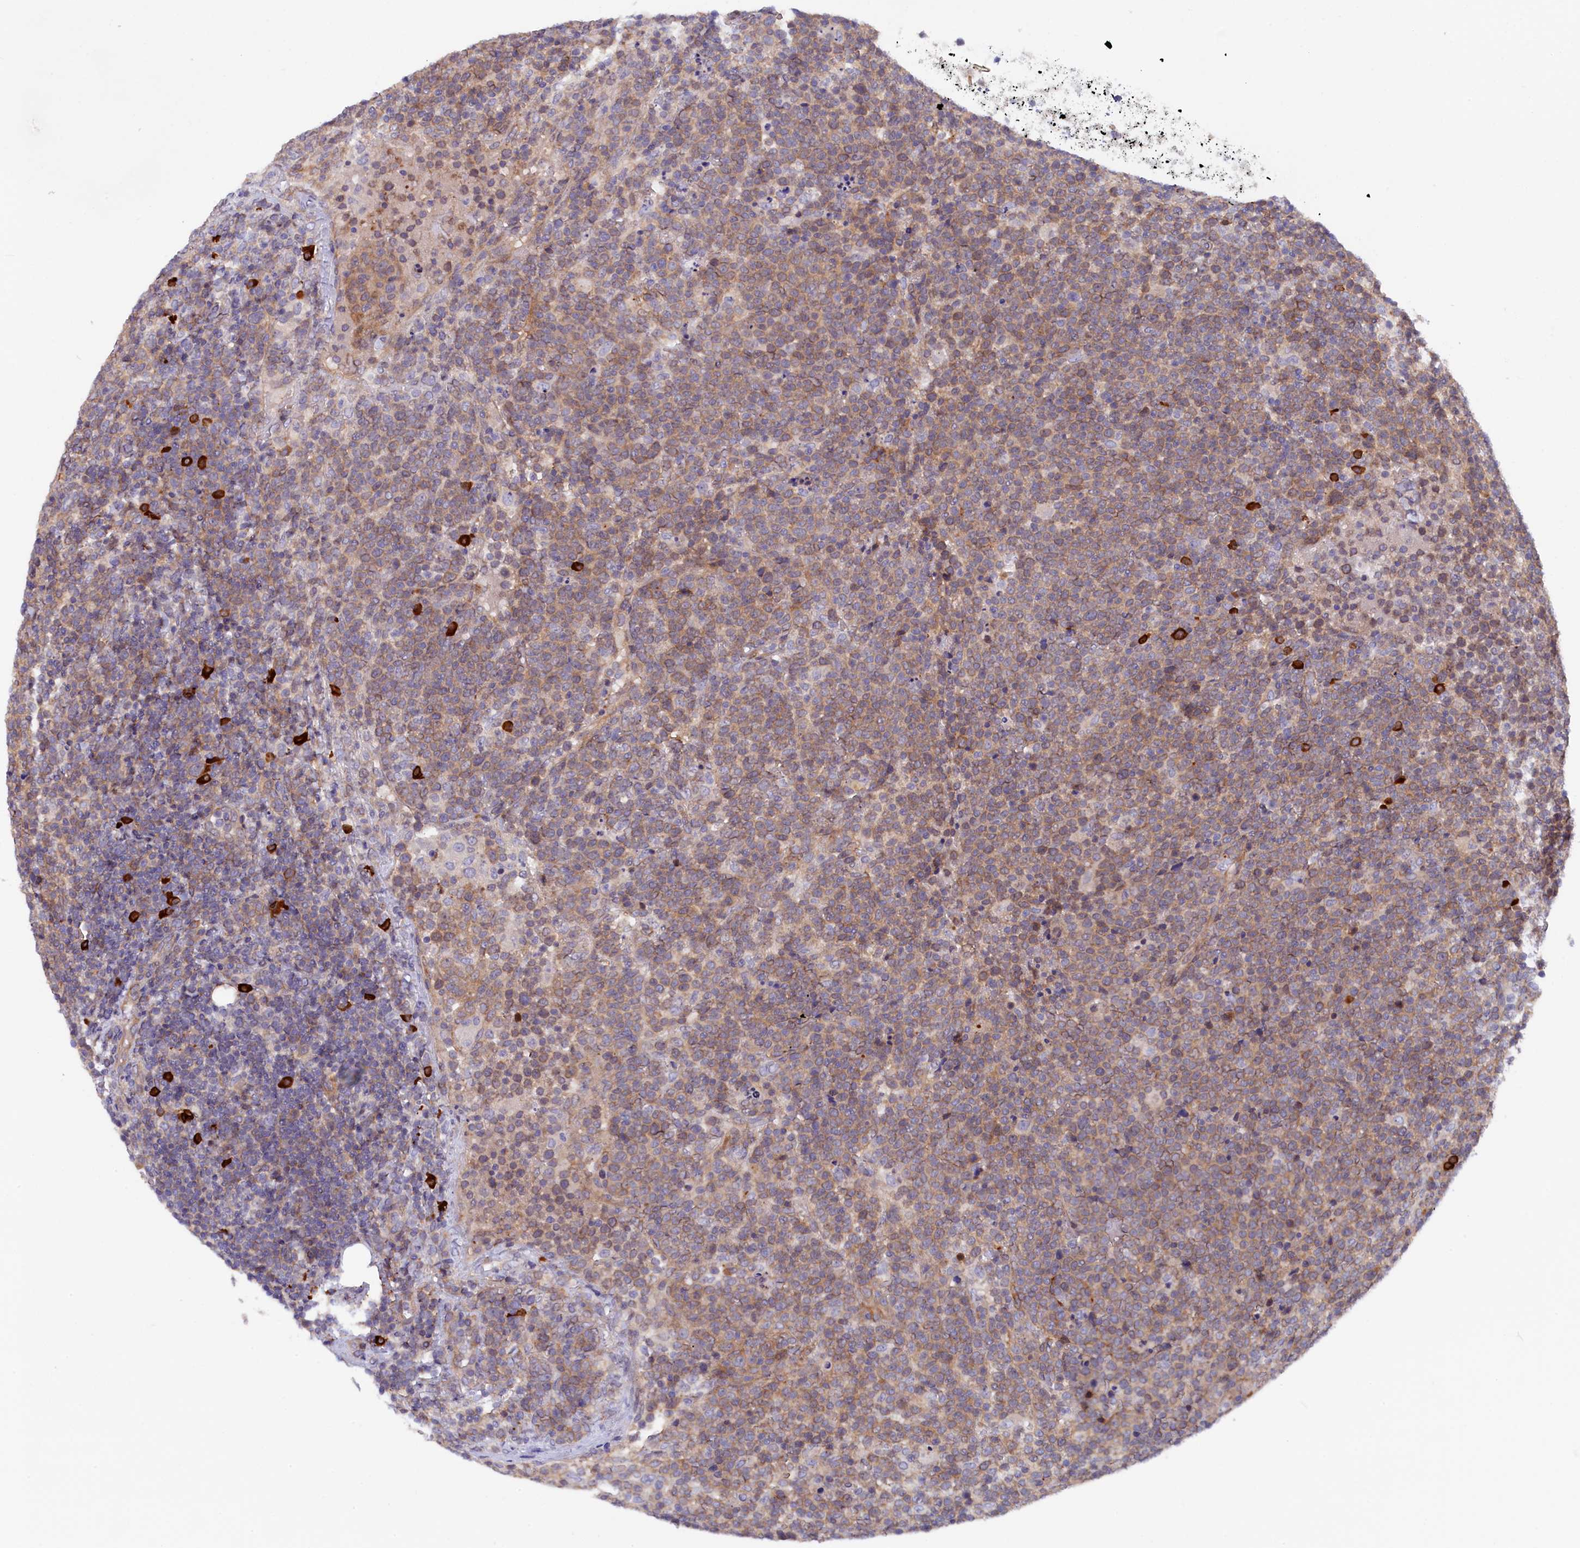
{"staining": {"intensity": "weak", "quantity": ">75%", "location": "cytoplasmic/membranous"}, "tissue": "lymphoma", "cell_type": "Tumor cells", "image_type": "cancer", "snomed": [{"axis": "morphology", "description": "Malignant lymphoma, non-Hodgkin's type, High grade"}, {"axis": "topography", "description": "Lymph node"}], "caption": "Malignant lymphoma, non-Hodgkin's type (high-grade) stained with IHC shows weak cytoplasmic/membranous positivity in about >75% of tumor cells.", "gene": "JPT2", "patient": {"sex": "male", "age": 61}}